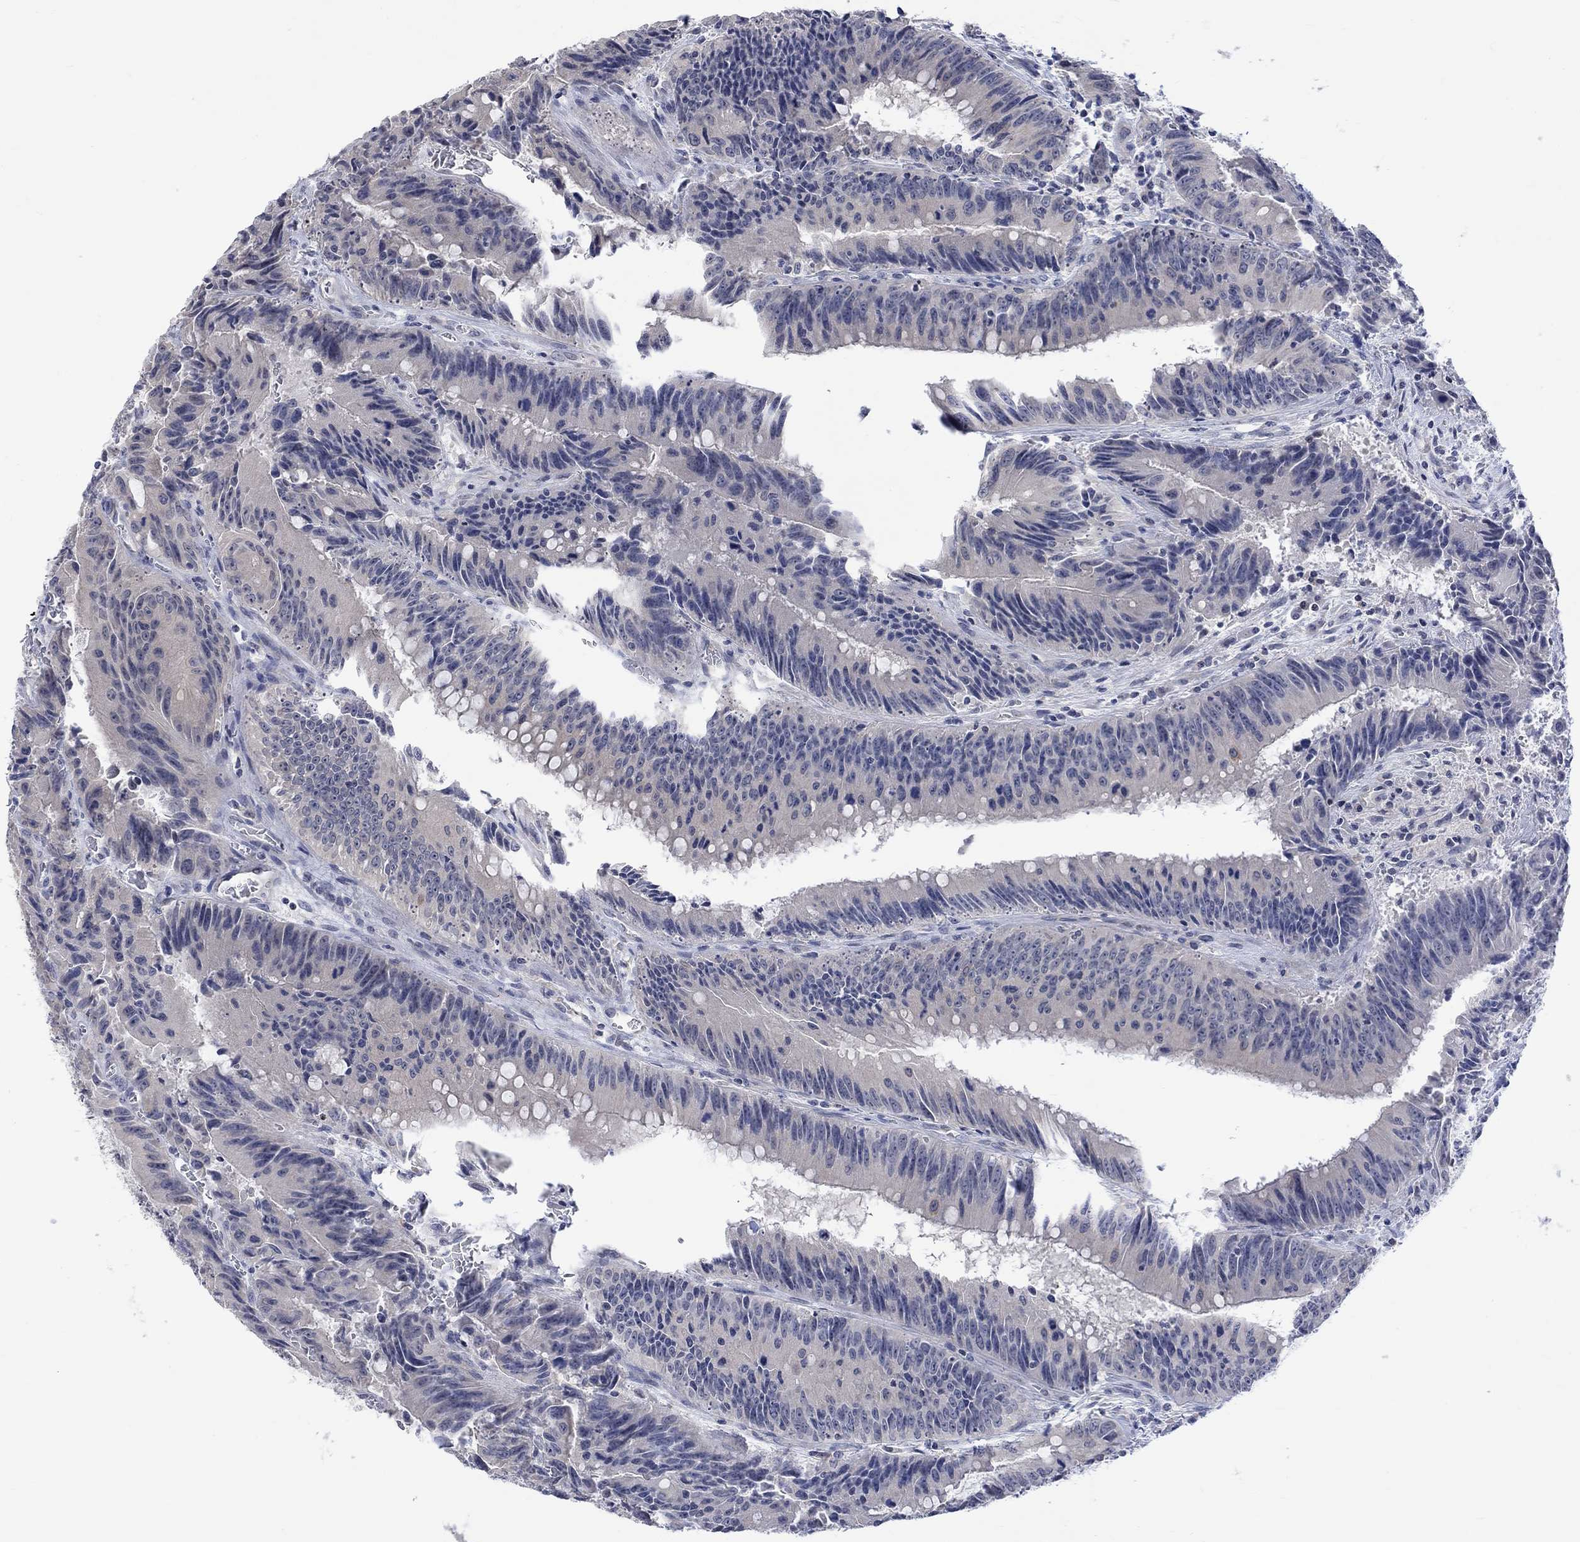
{"staining": {"intensity": "negative", "quantity": "none", "location": "none"}, "tissue": "colorectal cancer", "cell_type": "Tumor cells", "image_type": "cancer", "snomed": [{"axis": "morphology", "description": "Adenocarcinoma, NOS"}, {"axis": "topography", "description": "Rectum"}], "caption": "This image is of adenocarcinoma (colorectal) stained with IHC to label a protein in brown with the nuclei are counter-stained blue. There is no staining in tumor cells.", "gene": "DCX", "patient": {"sex": "female", "age": 72}}